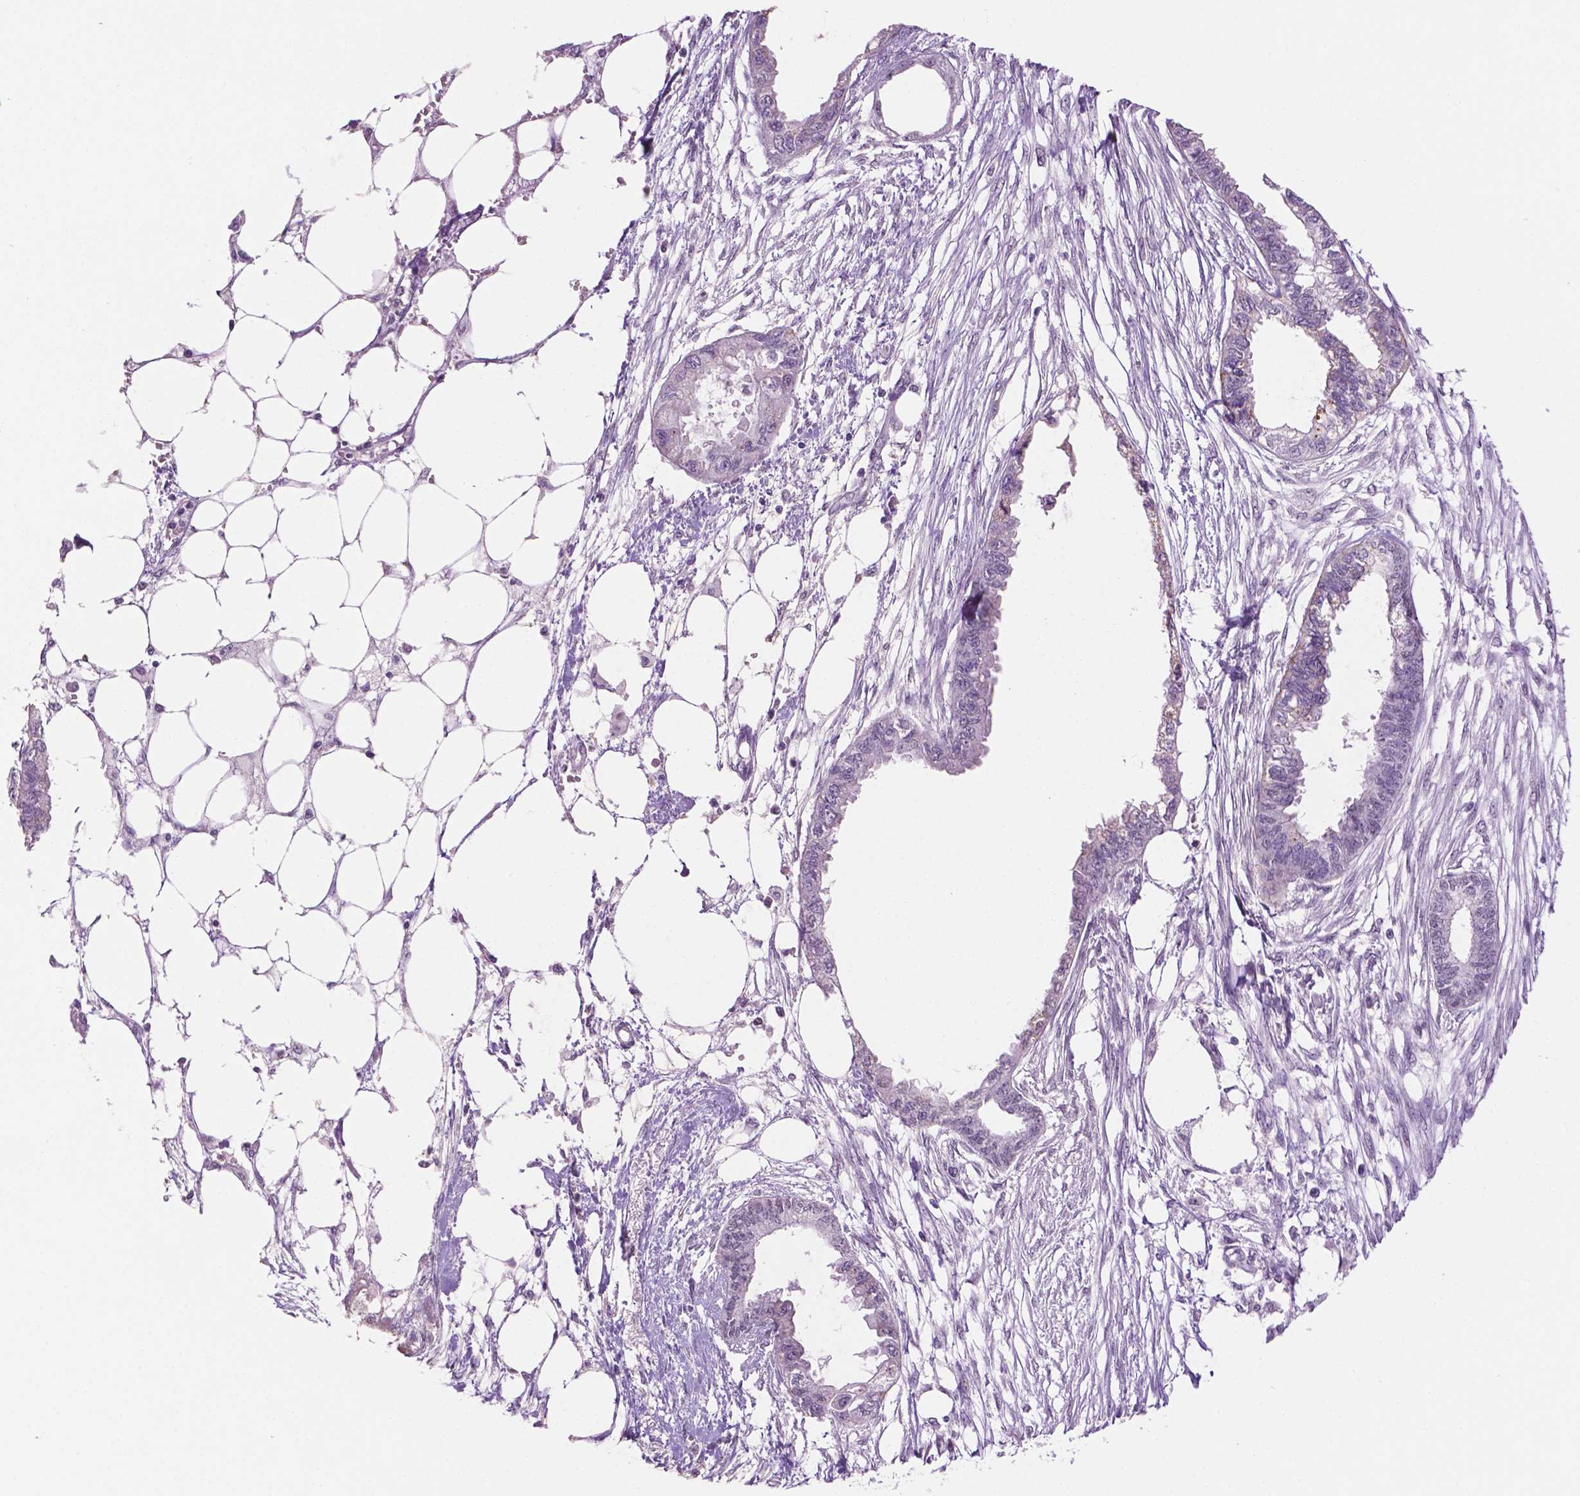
{"staining": {"intensity": "negative", "quantity": "none", "location": "none"}, "tissue": "endometrial cancer", "cell_type": "Tumor cells", "image_type": "cancer", "snomed": [{"axis": "morphology", "description": "Adenocarcinoma, NOS"}, {"axis": "morphology", "description": "Adenocarcinoma, metastatic, NOS"}, {"axis": "topography", "description": "Adipose tissue"}, {"axis": "topography", "description": "Endometrium"}], "caption": "Immunohistochemical staining of endometrial adenocarcinoma shows no significant expression in tumor cells. (Brightfield microscopy of DAB (3,3'-diaminobenzidine) immunohistochemistry at high magnification).", "gene": "PTPN6", "patient": {"sex": "female", "age": 67}}